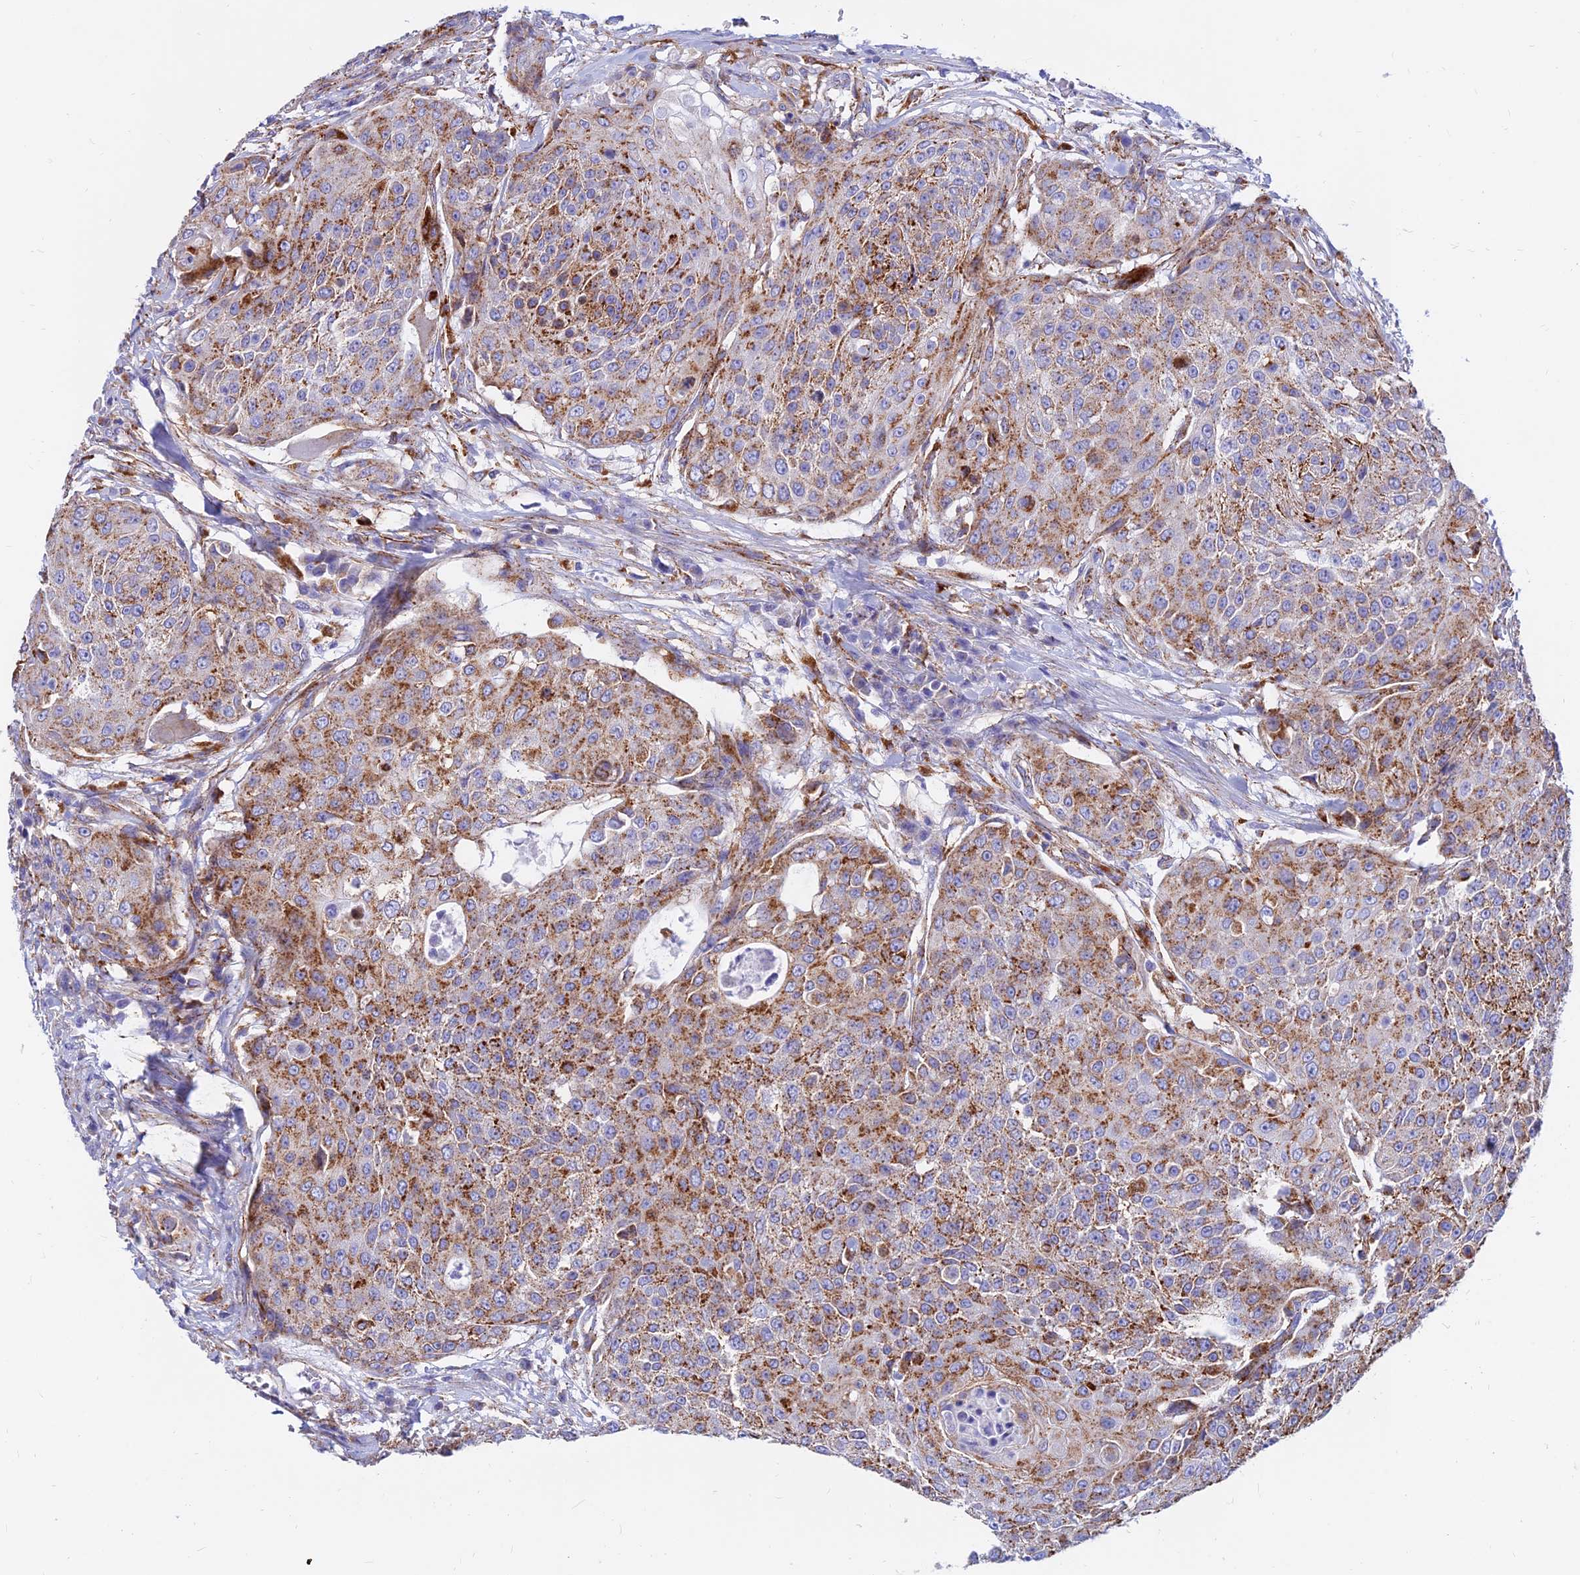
{"staining": {"intensity": "strong", "quantity": "25%-75%", "location": "cytoplasmic/membranous"}, "tissue": "urothelial cancer", "cell_type": "Tumor cells", "image_type": "cancer", "snomed": [{"axis": "morphology", "description": "Urothelial carcinoma, High grade"}, {"axis": "topography", "description": "Urinary bladder"}], "caption": "Immunohistochemical staining of high-grade urothelial carcinoma displays strong cytoplasmic/membranous protein positivity in approximately 25%-75% of tumor cells.", "gene": "SPNS1", "patient": {"sex": "female", "age": 63}}